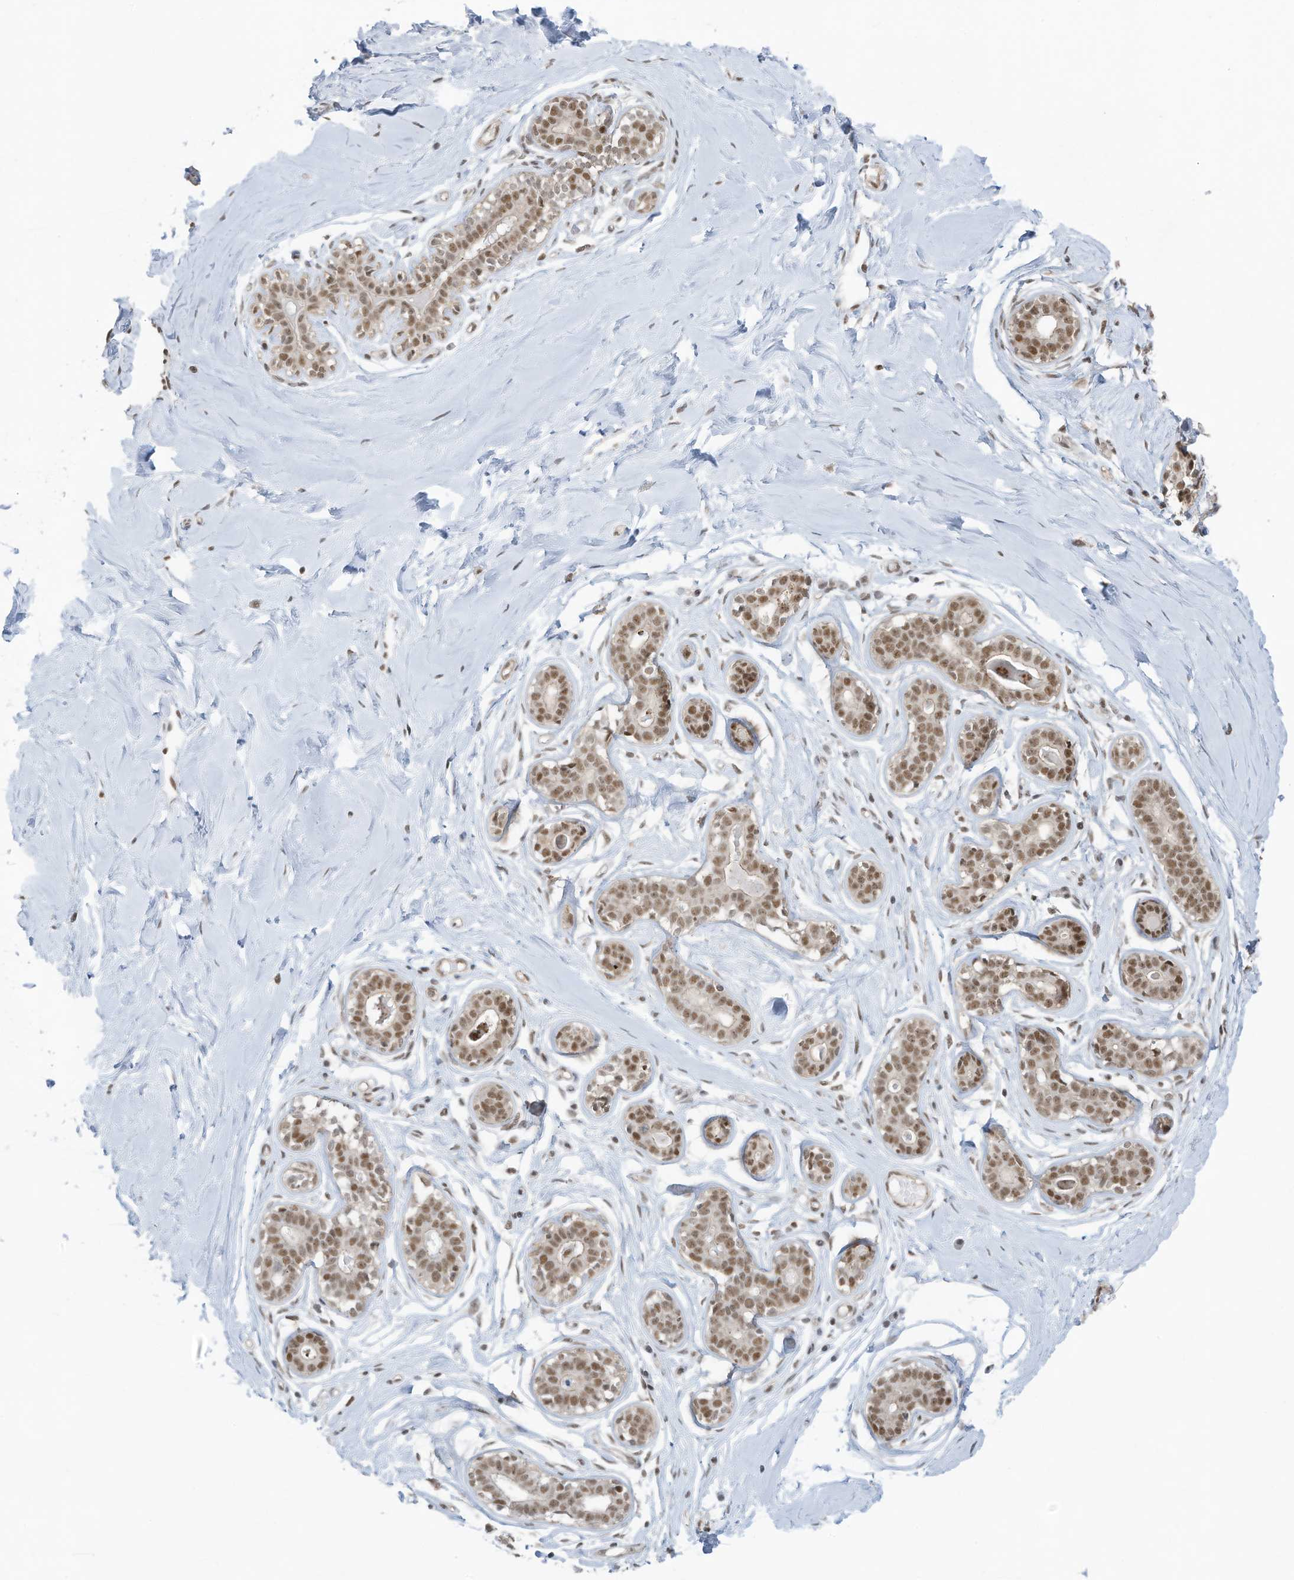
{"staining": {"intensity": "moderate", "quantity": ">75%", "location": "nuclear"}, "tissue": "breast", "cell_type": "Adipocytes", "image_type": "normal", "snomed": [{"axis": "morphology", "description": "Normal tissue, NOS"}, {"axis": "morphology", "description": "Adenoma, NOS"}, {"axis": "topography", "description": "Breast"}], "caption": "Breast stained for a protein demonstrates moderate nuclear positivity in adipocytes. The protein of interest is stained brown, and the nuclei are stained in blue (DAB (3,3'-diaminobenzidine) IHC with brightfield microscopy, high magnification).", "gene": "DBR1", "patient": {"sex": "female", "age": 23}}